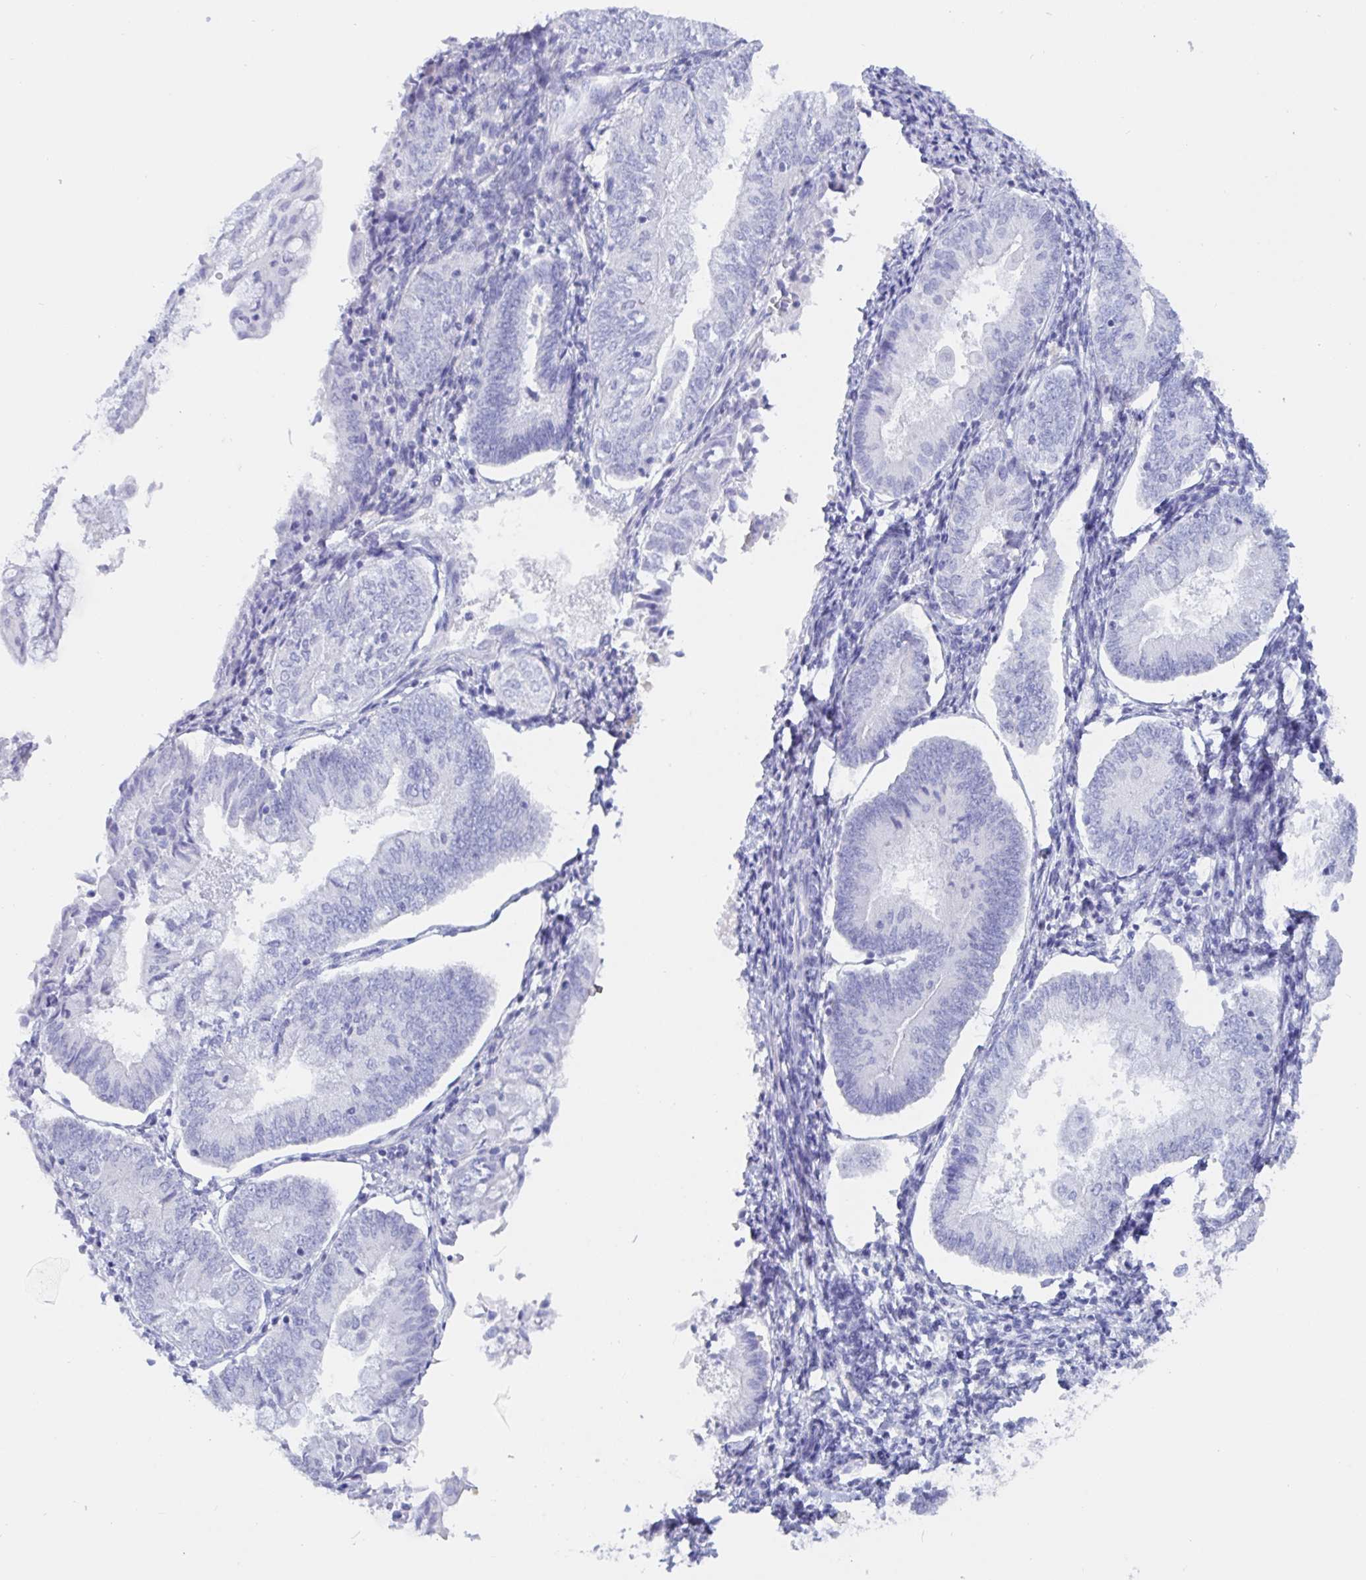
{"staining": {"intensity": "negative", "quantity": "none", "location": "none"}, "tissue": "endometrial cancer", "cell_type": "Tumor cells", "image_type": "cancer", "snomed": [{"axis": "morphology", "description": "Adenocarcinoma, NOS"}, {"axis": "topography", "description": "Endometrium"}], "caption": "A high-resolution photomicrograph shows immunohistochemistry staining of endometrial cancer (adenocarcinoma), which shows no significant staining in tumor cells.", "gene": "KCNH6", "patient": {"sex": "female", "age": 55}}